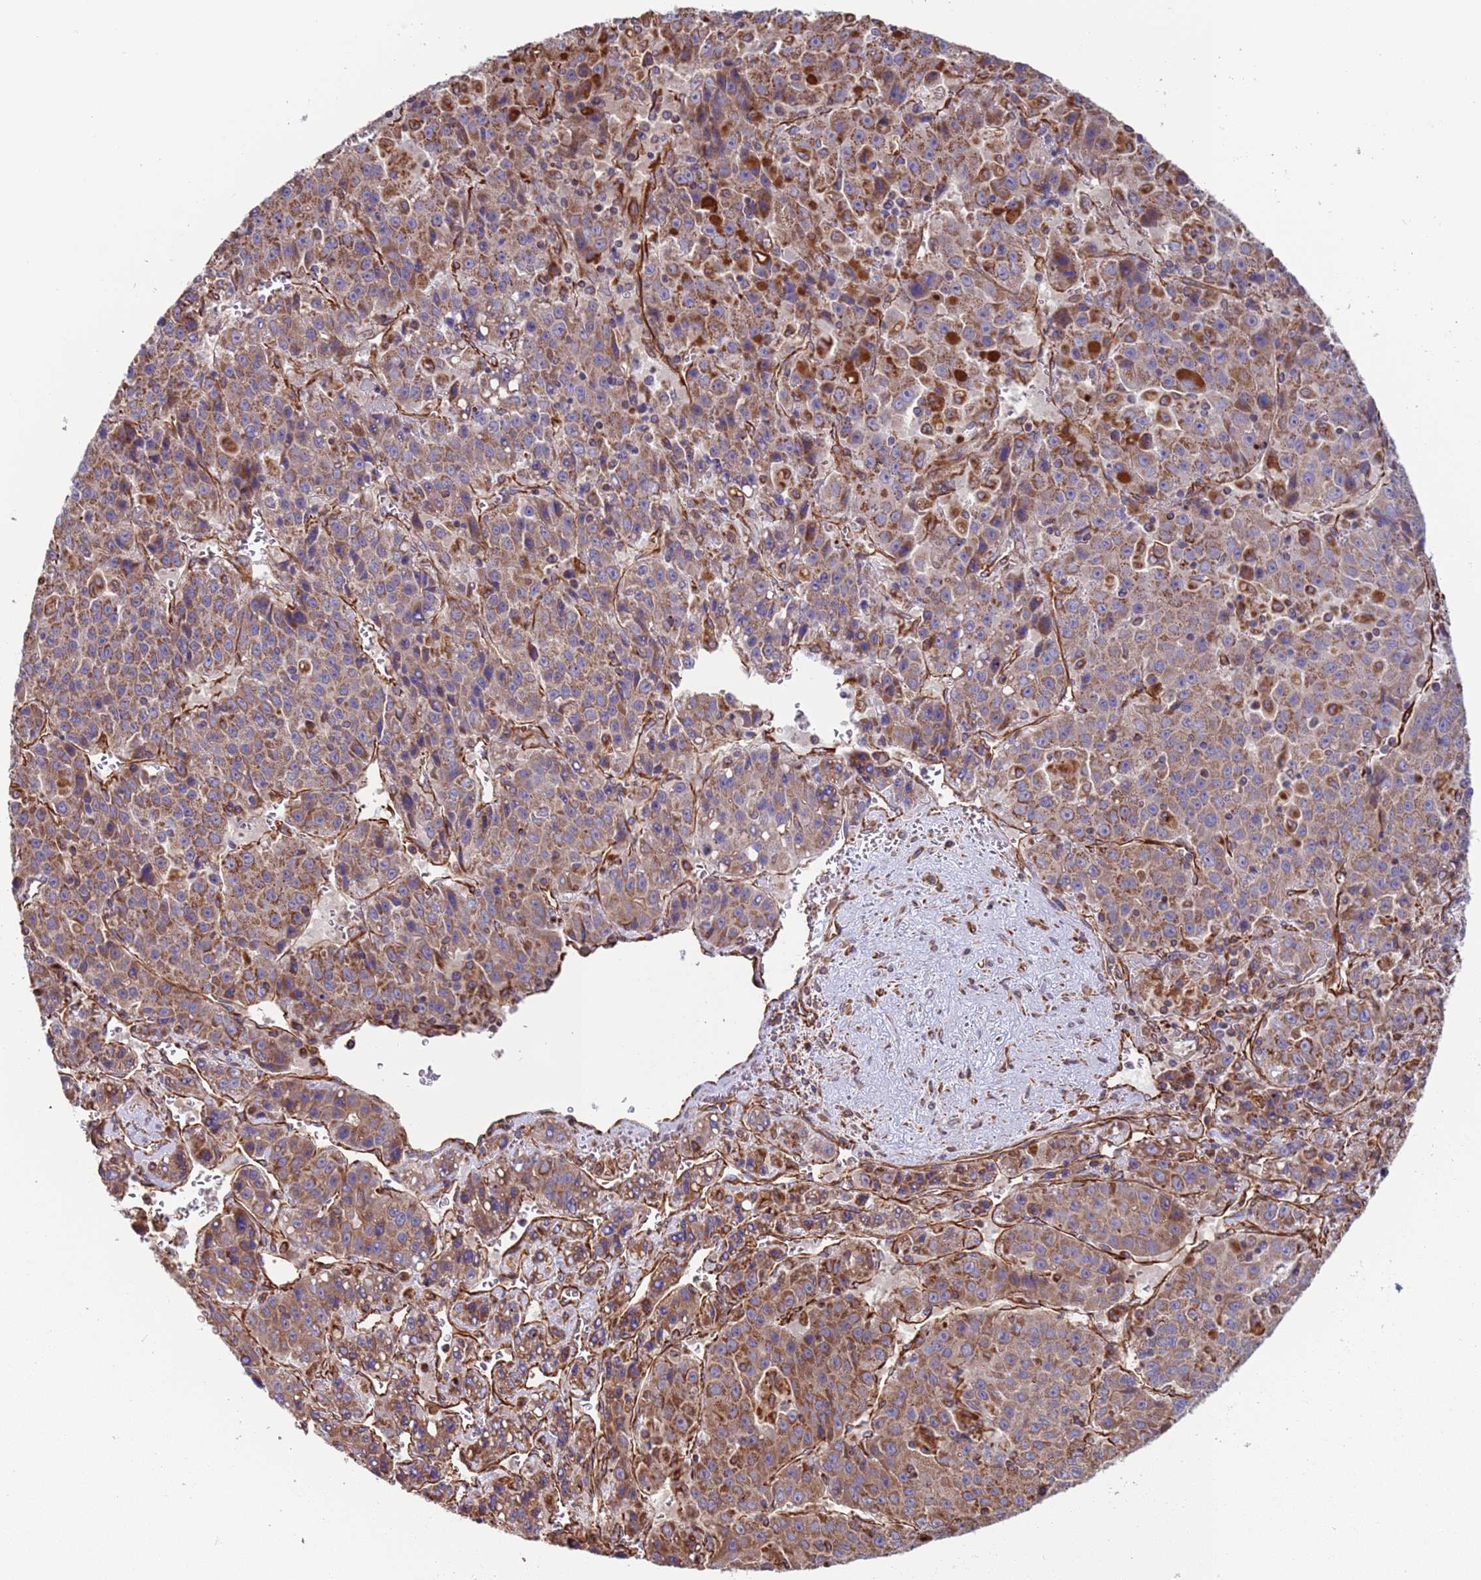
{"staining": {"intensity": "moderate", "quantity": ">75%", "location": "cytoplasmic/membranous"}, "tissue": "liver cancer", "cell_type": "Tumor cells", "image_type": "cancer", "snomed": [{"axis": "morphology", "description": "Carcinoma, Hepatocellular, NOS"}, {"axis": "topography", "description": "Liver"}], "caption": "This is a photomicrograph of immunohistochemistry (IHC) staining of hepatocellular carcinoma (liver), which shows moderate staining in the cytoplasmic/membranous of tumor cells.", "gene": "NUDT12", "patient": {"sex": "female", "age": 53}}